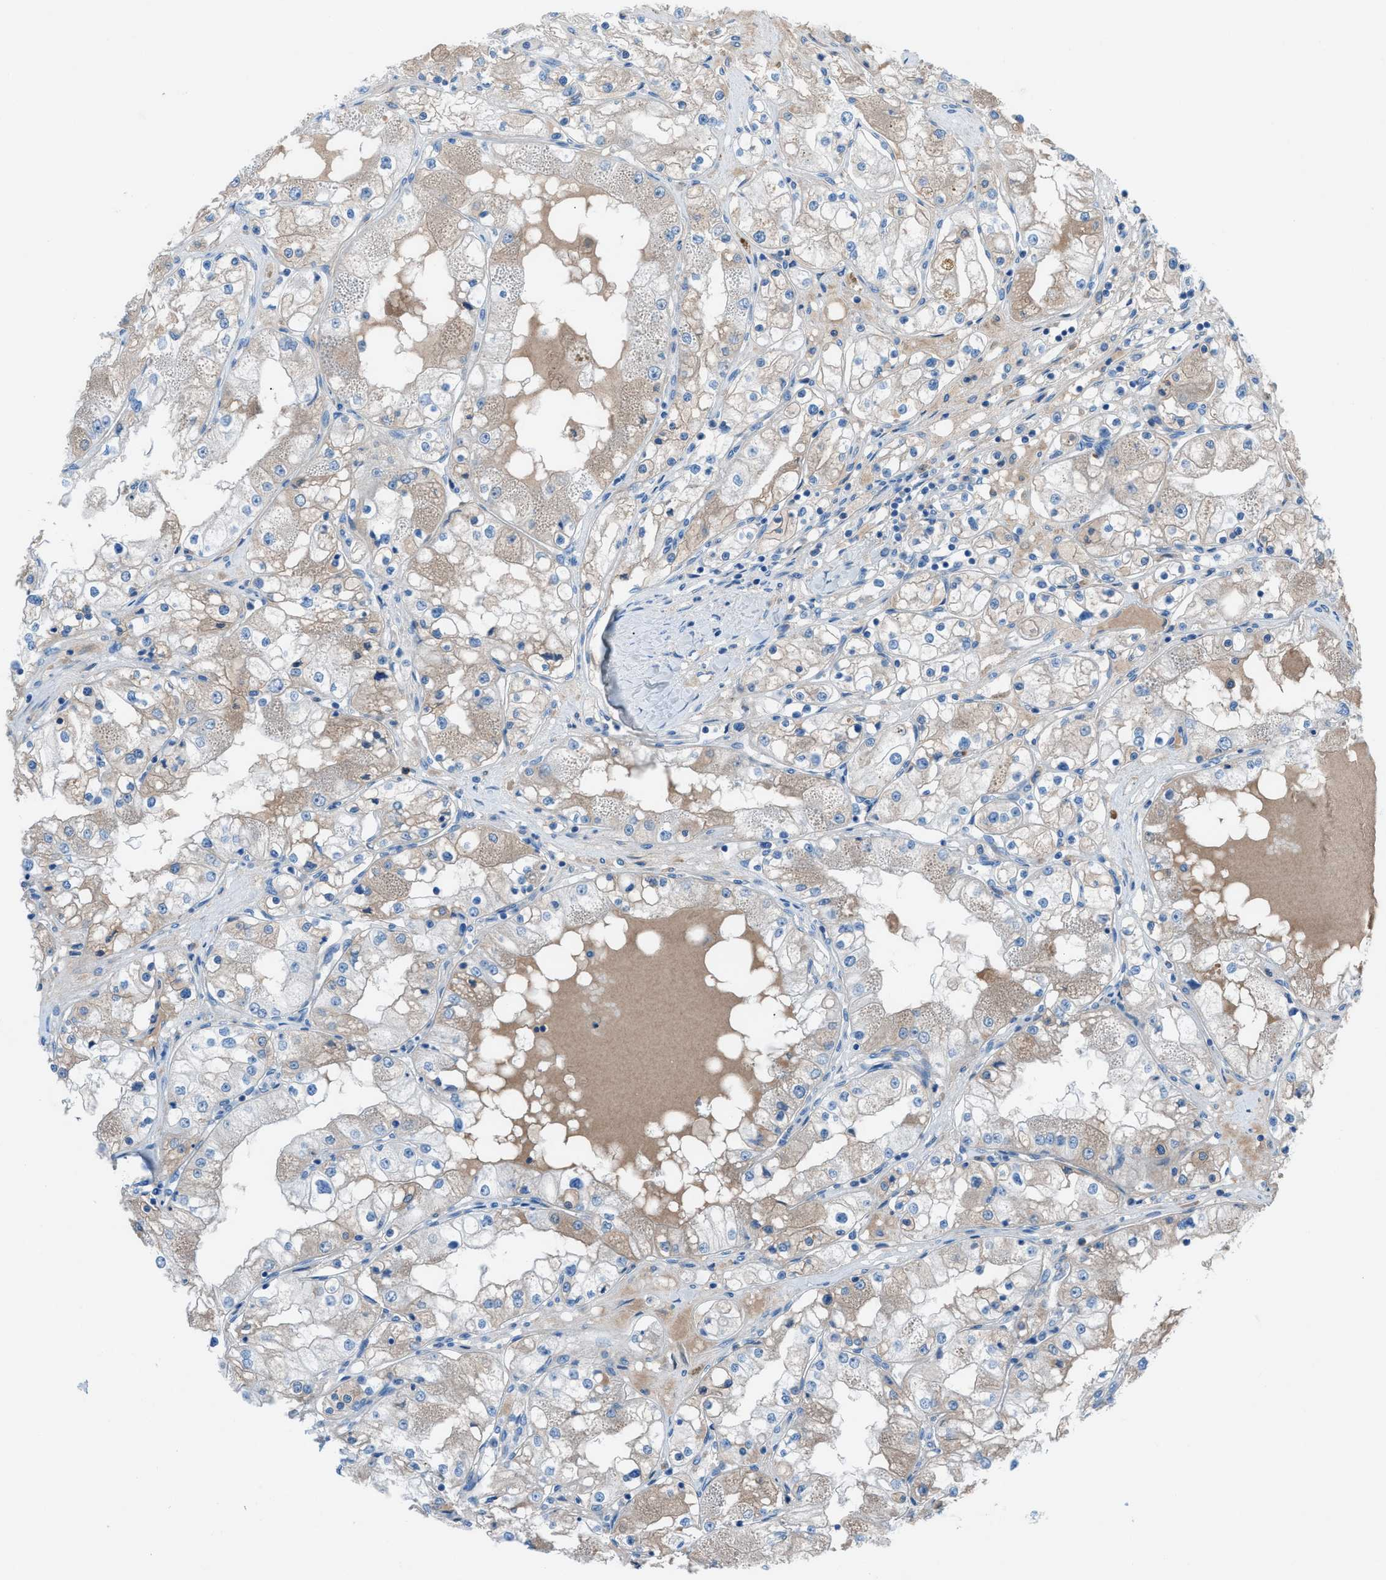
{"staining": {"intensity": "weak", "quantity": "25%-75%", "location": "cytoplasmic/membranous"}, "tissue": "renal cancer", "cell_type": "Tumor cells", "image_type": "cancer", "snomed": [{"axis": "morphology", "description": "Adenocarcinoma, NOS"}, {"axis": "topography", "description": "Kidney"}], "caption": "This micrograph displays adenocarcinoma (renal) stained with immunohistochemistry (IHC) to label a protein in brown. The cytoplasmic/membranous of tumor cells show weak positivity for the protein. Nuclei are counter-stained blue.", "gene": "C5AR2", "patient": {"sex": "male", "age": 68}}